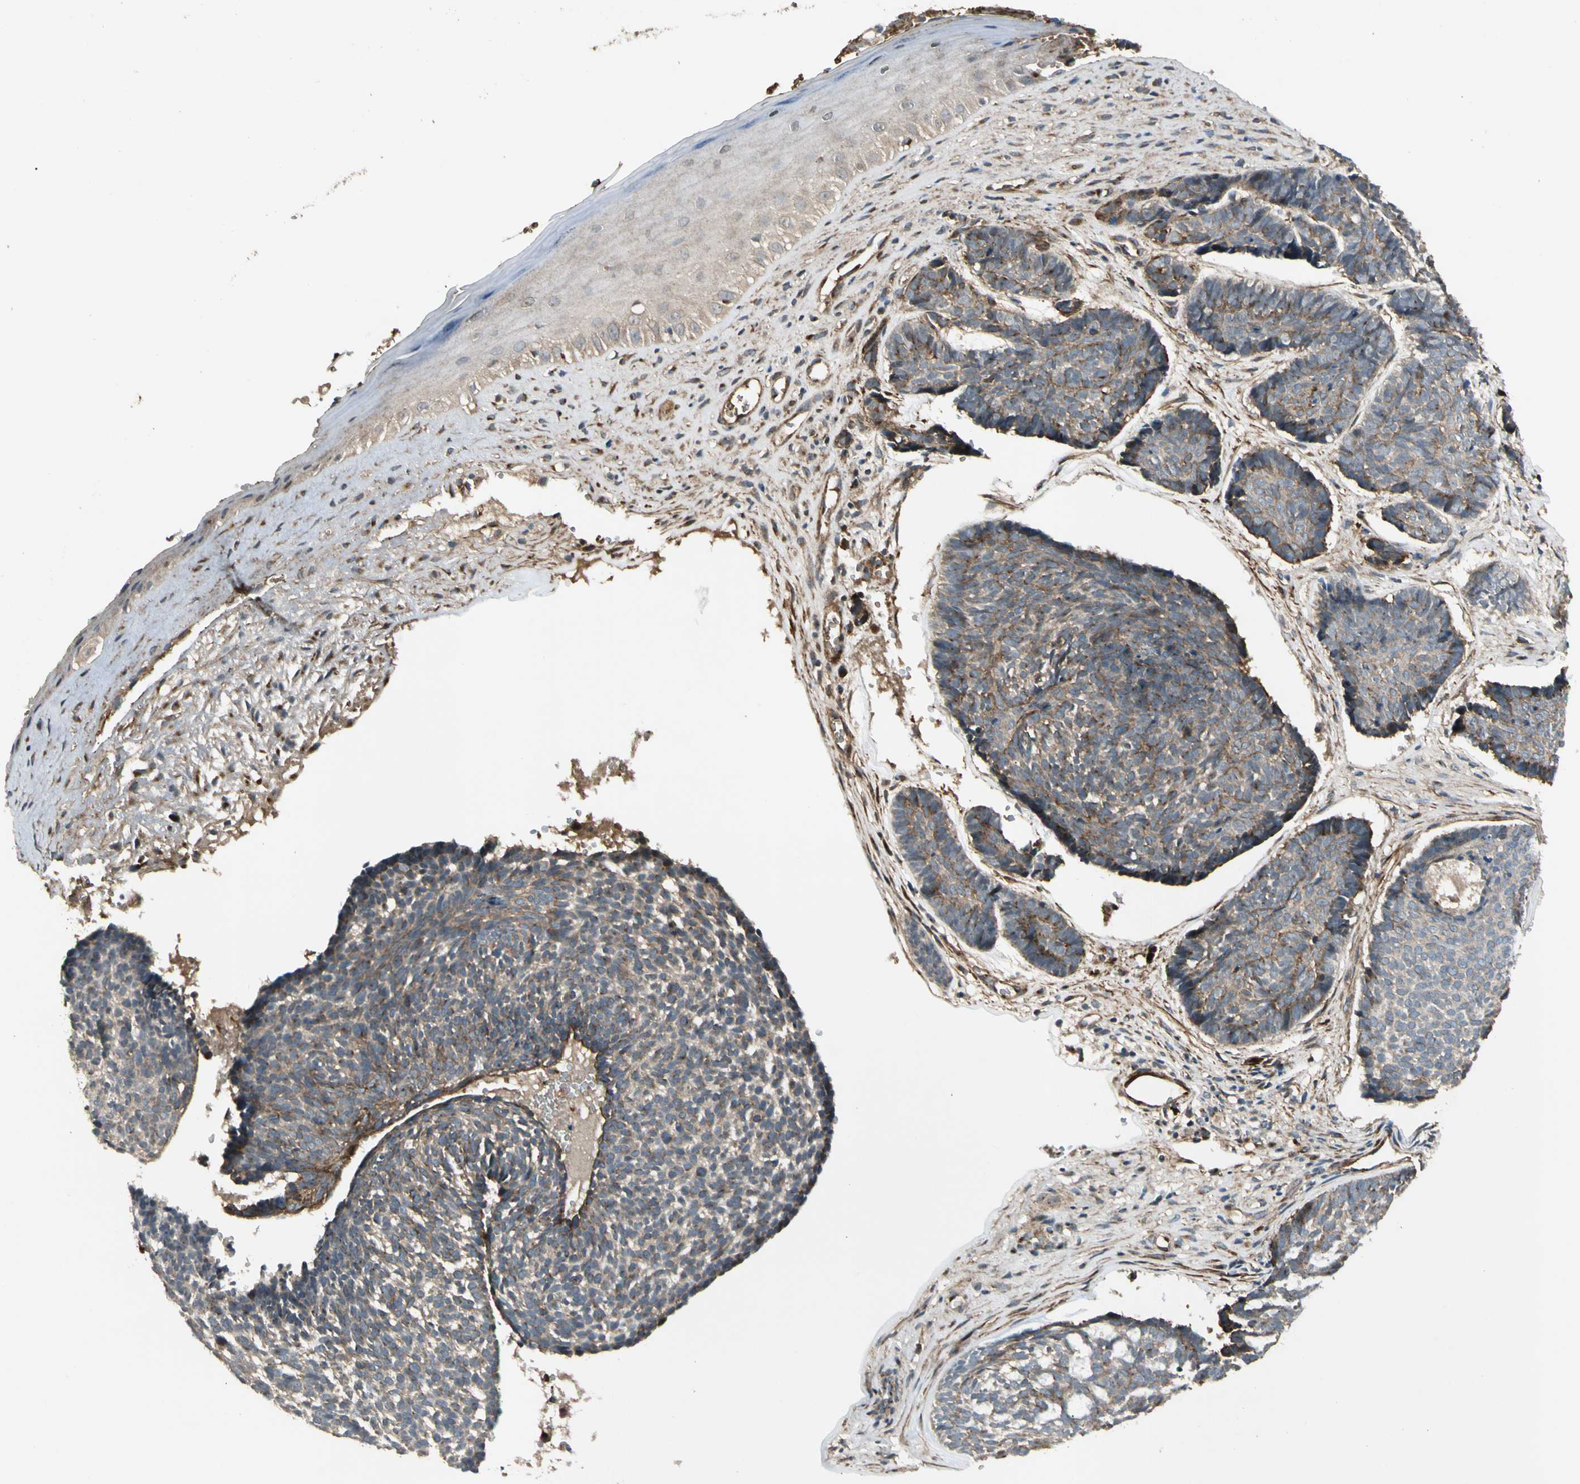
{"staining": {"intensity": "moderate", "quantity": "<25%", "location": "cytoplasmic/membranous"}, "tissue": "skin cancer", "cell_type": "Tumor cells", "image_type": "cancer", "snomed": [{"axis": "morphology", "description": "Basal cell carcinoma"}, {"axis": "topography", "description": "Skin"}], "caption": "Approximately <25% of tumor cells in skin cancer (basal cell carcinoma) demonstrate moderate cytoplasmic/membranous protein positivity as visualized by brown immunohistochemical staining.", "gene": "GCK", "patient": {"sex": "male", "age": 84}}